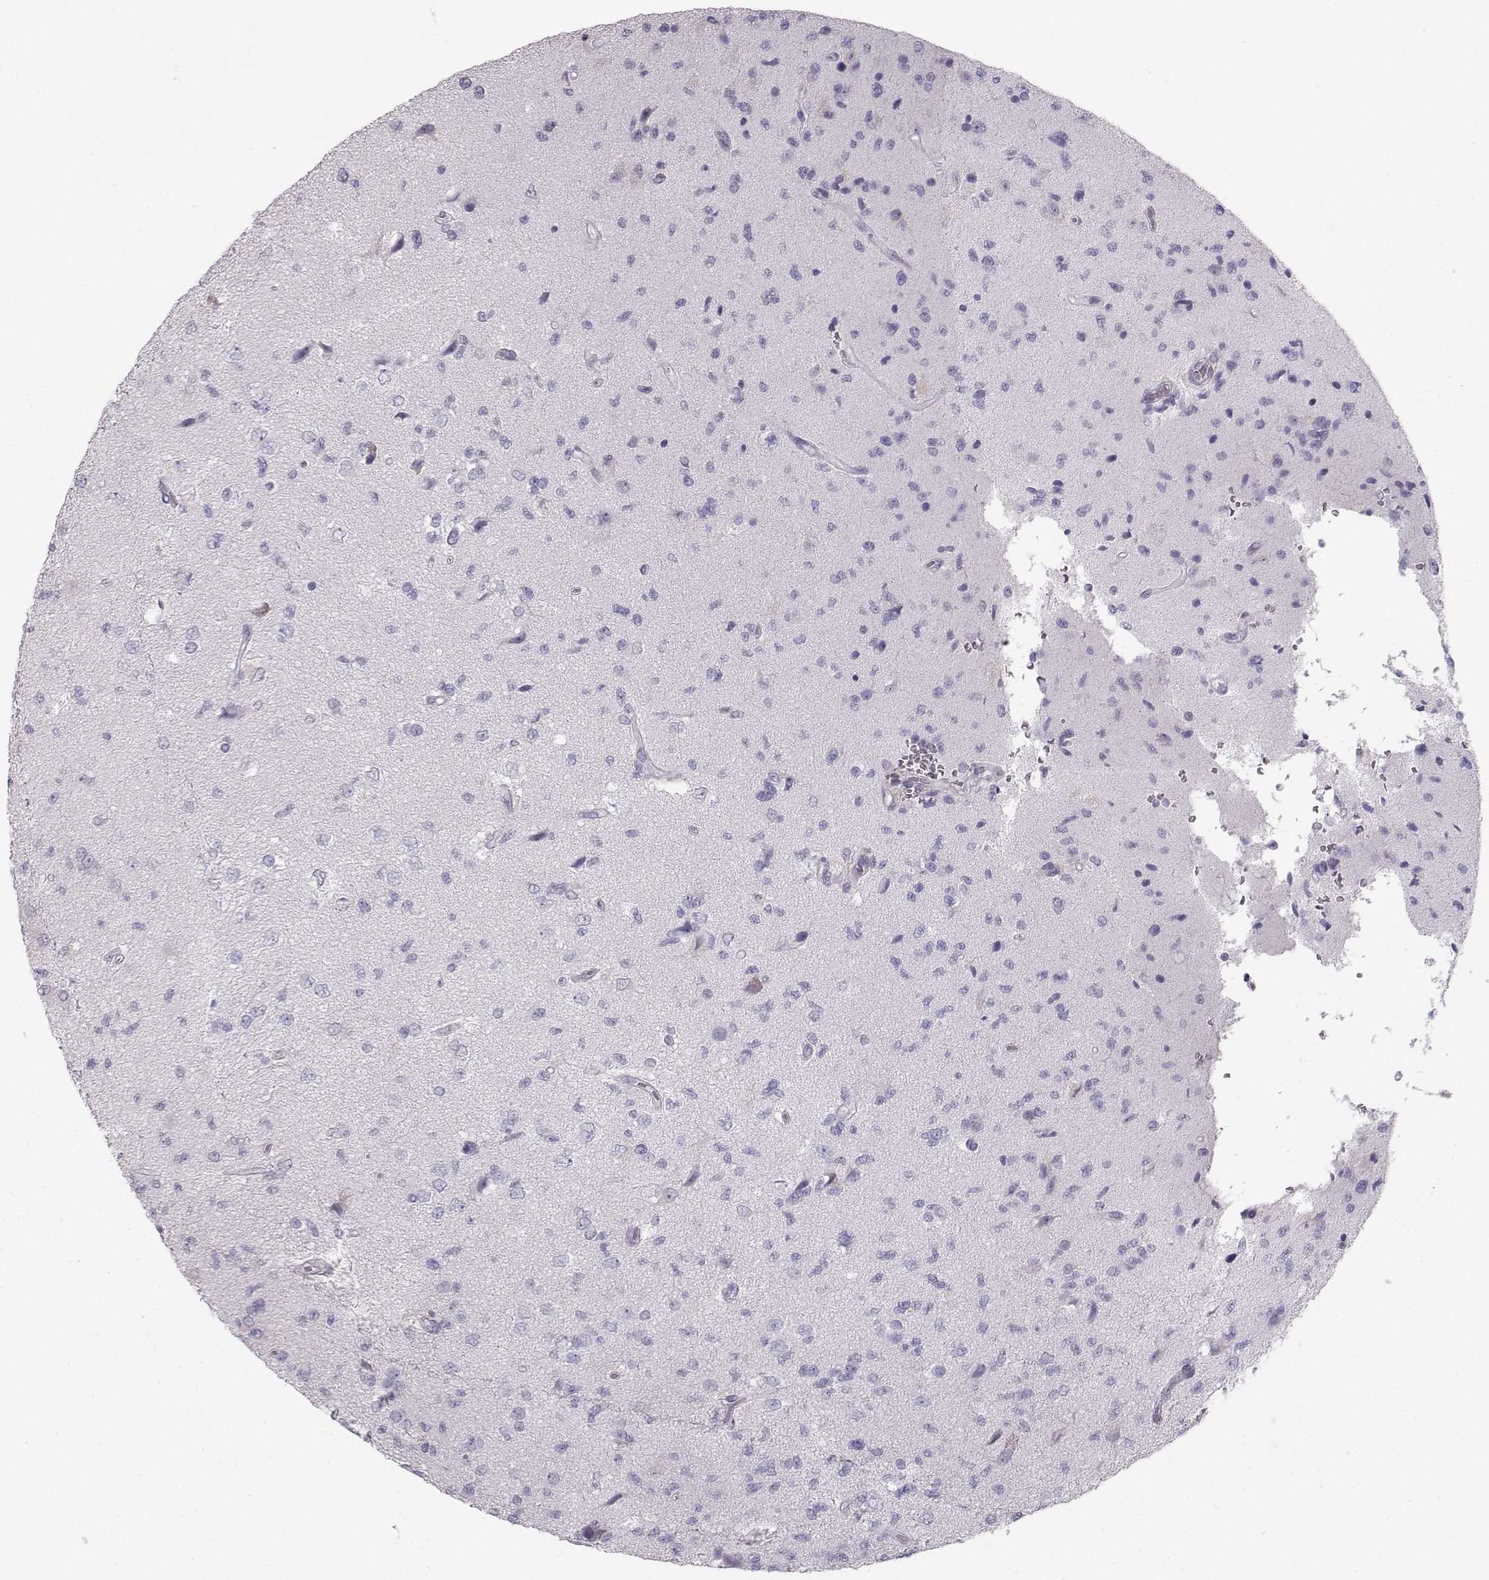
{"staining": {"intensity": "negative", "quantity": "none", "location": "none"}, "tissue": "glioma", "cell_type": "Tumor cells", "image_type": "cancer", "snomed": [{"axis": "morphology", "description": "Glioma, malignant, High grade"}, {"axis": "topography", "description": "Brain"}], "caption": "Immunohistochemistry of human malignant high-grade glioma demonstrates no staining in tumor cells.", "gene": "CASR", "patient": {"sex": "male", "age": 56}}